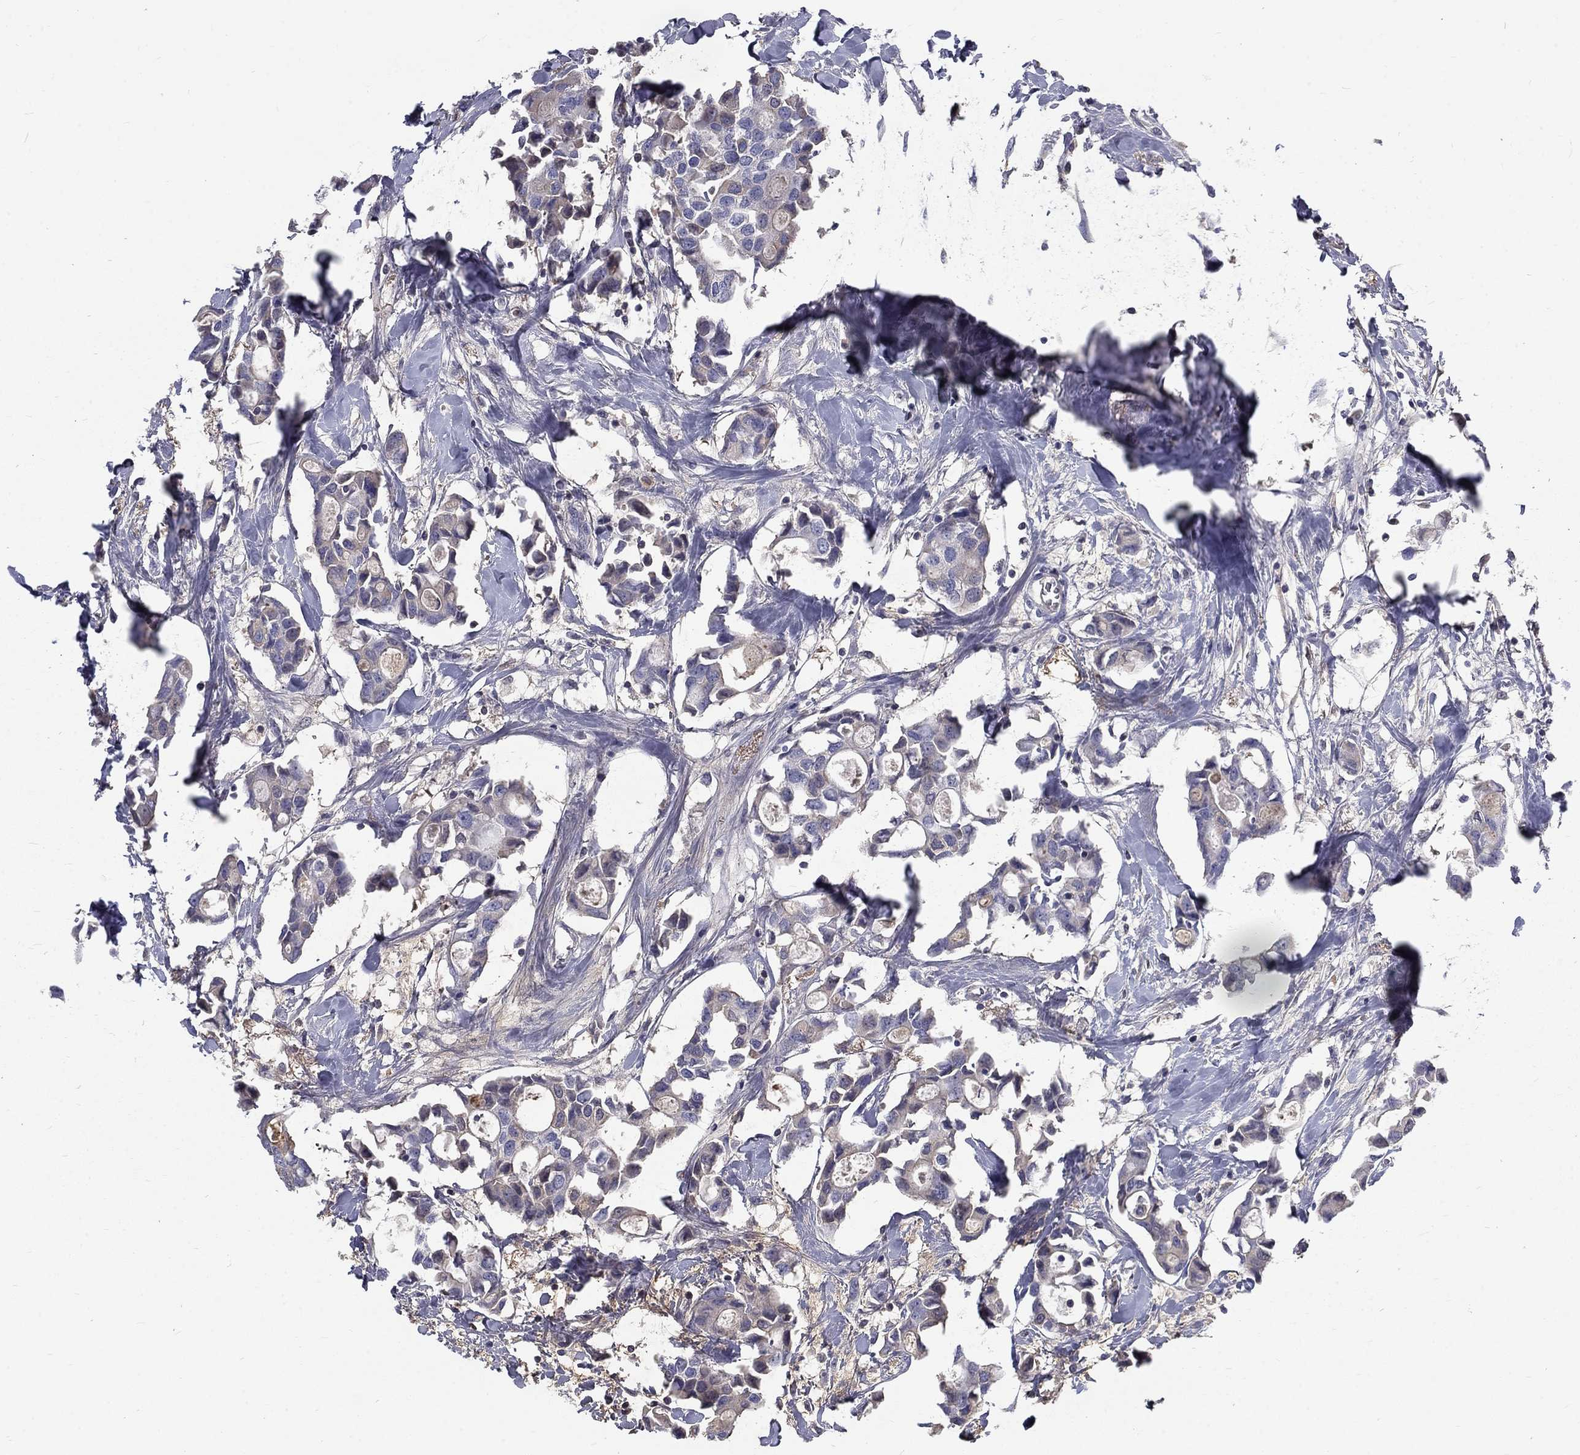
{"staining": {"intensity": "negative", "quantity": "none", "location": "none"}, "tissue": "breast cancer", "cell_type": "Tumor cells", "image_type": "cancer", "snomed": [{"axis": "morphology", "description": "Duct carcinoma"}, {"axis": "topography", "description": "Breast"}], "caption": "Immunohistochemical staining of breast cancer (intraductal carcinoma) exhibits no significant positivity in tumor cells.", "gene": "EPDR1", "patient": {"sex": "female", "age": 83}}